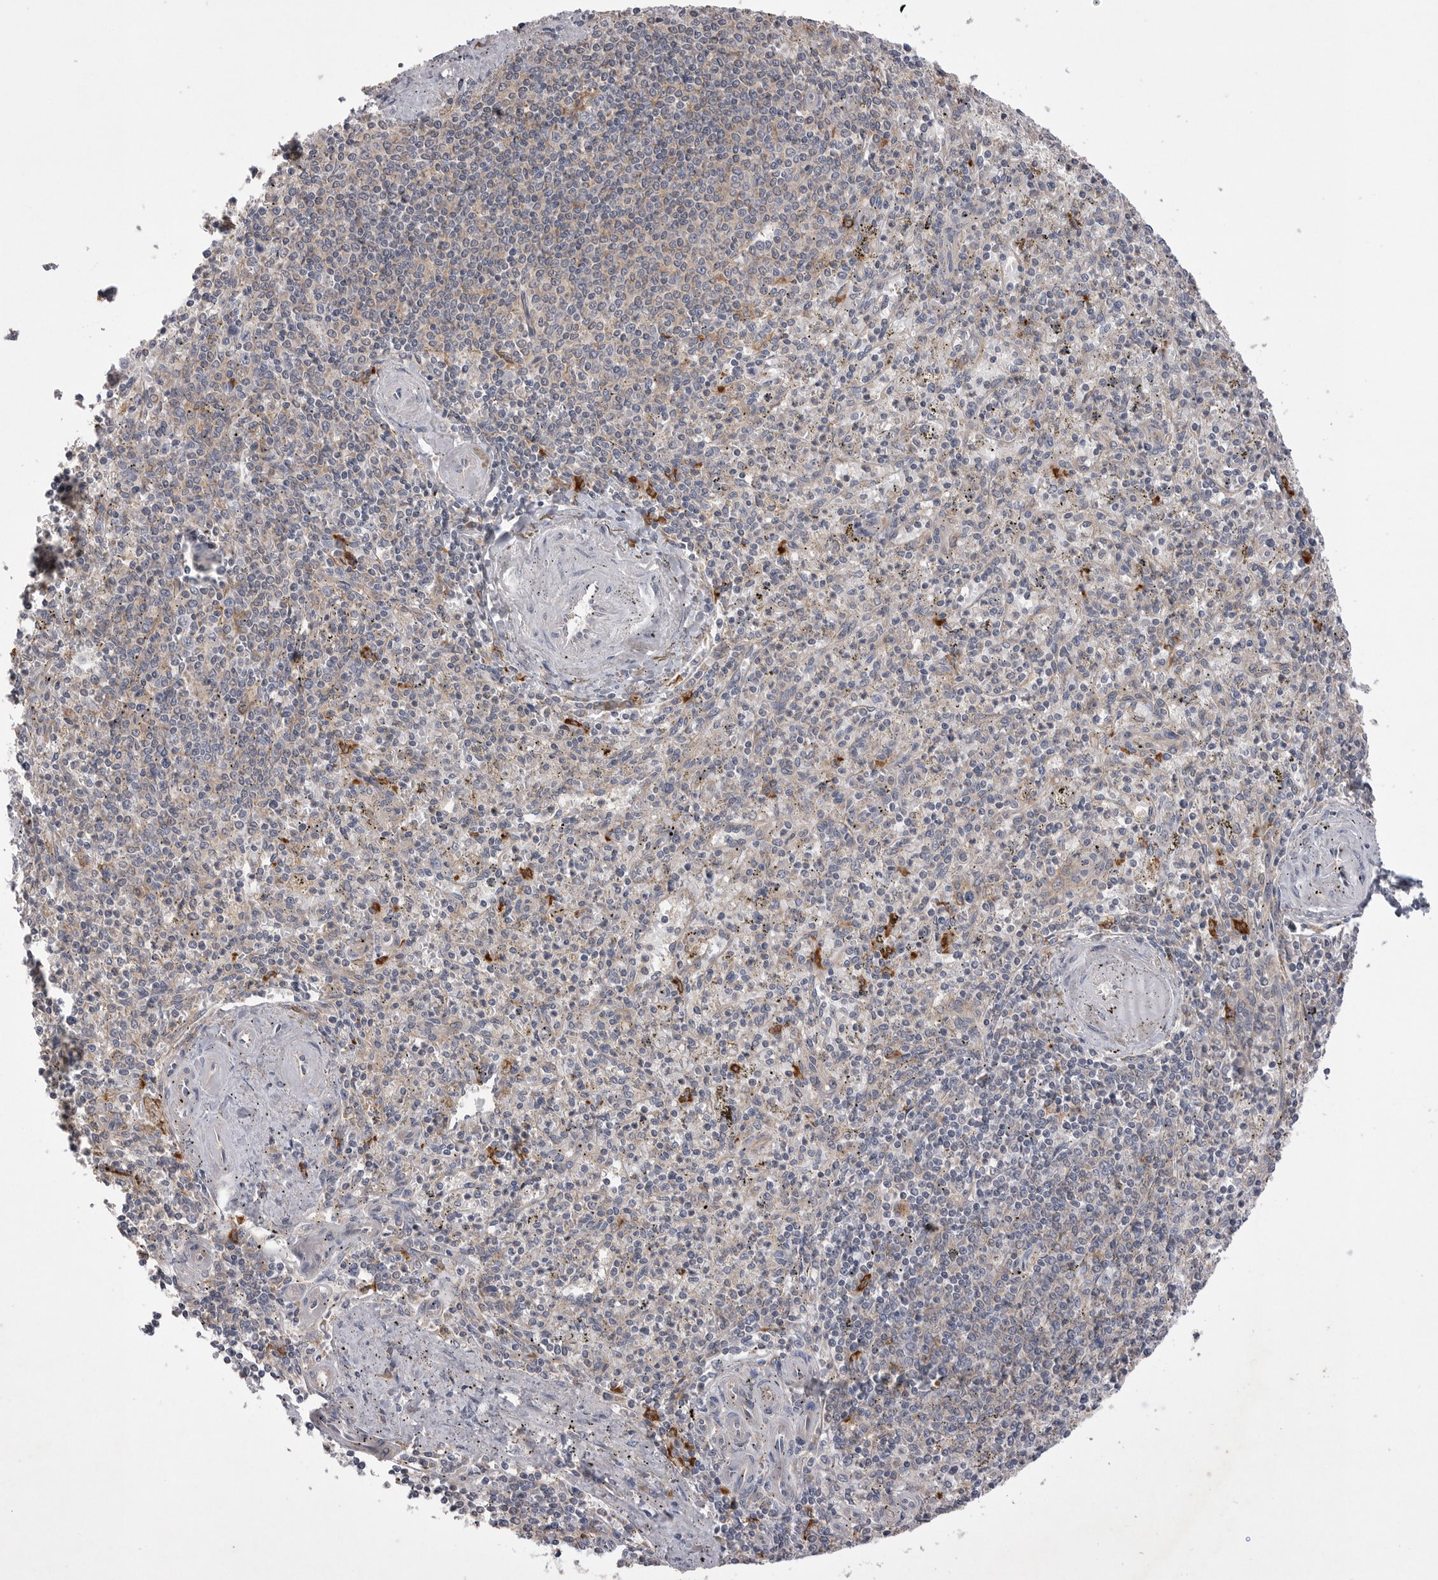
{"staining": {"intensity": "negative", "quantity": "none", "location": "none"}, "tissue": "spleen", "cell_type": "Cells in red pulp", "image_type": "normal", "snomed": [{"axis": "morphology", "description": "Normal tissue, NOS"}, {"axis": "topography", "description": "Spleen"}], "caption": "This is an immunohistochemistry micrograph of unremarkable spleen. There is no positivity in cells in red pulp.", "gene": "VAC14", "patient": {"sex": "male", "age": 72}}